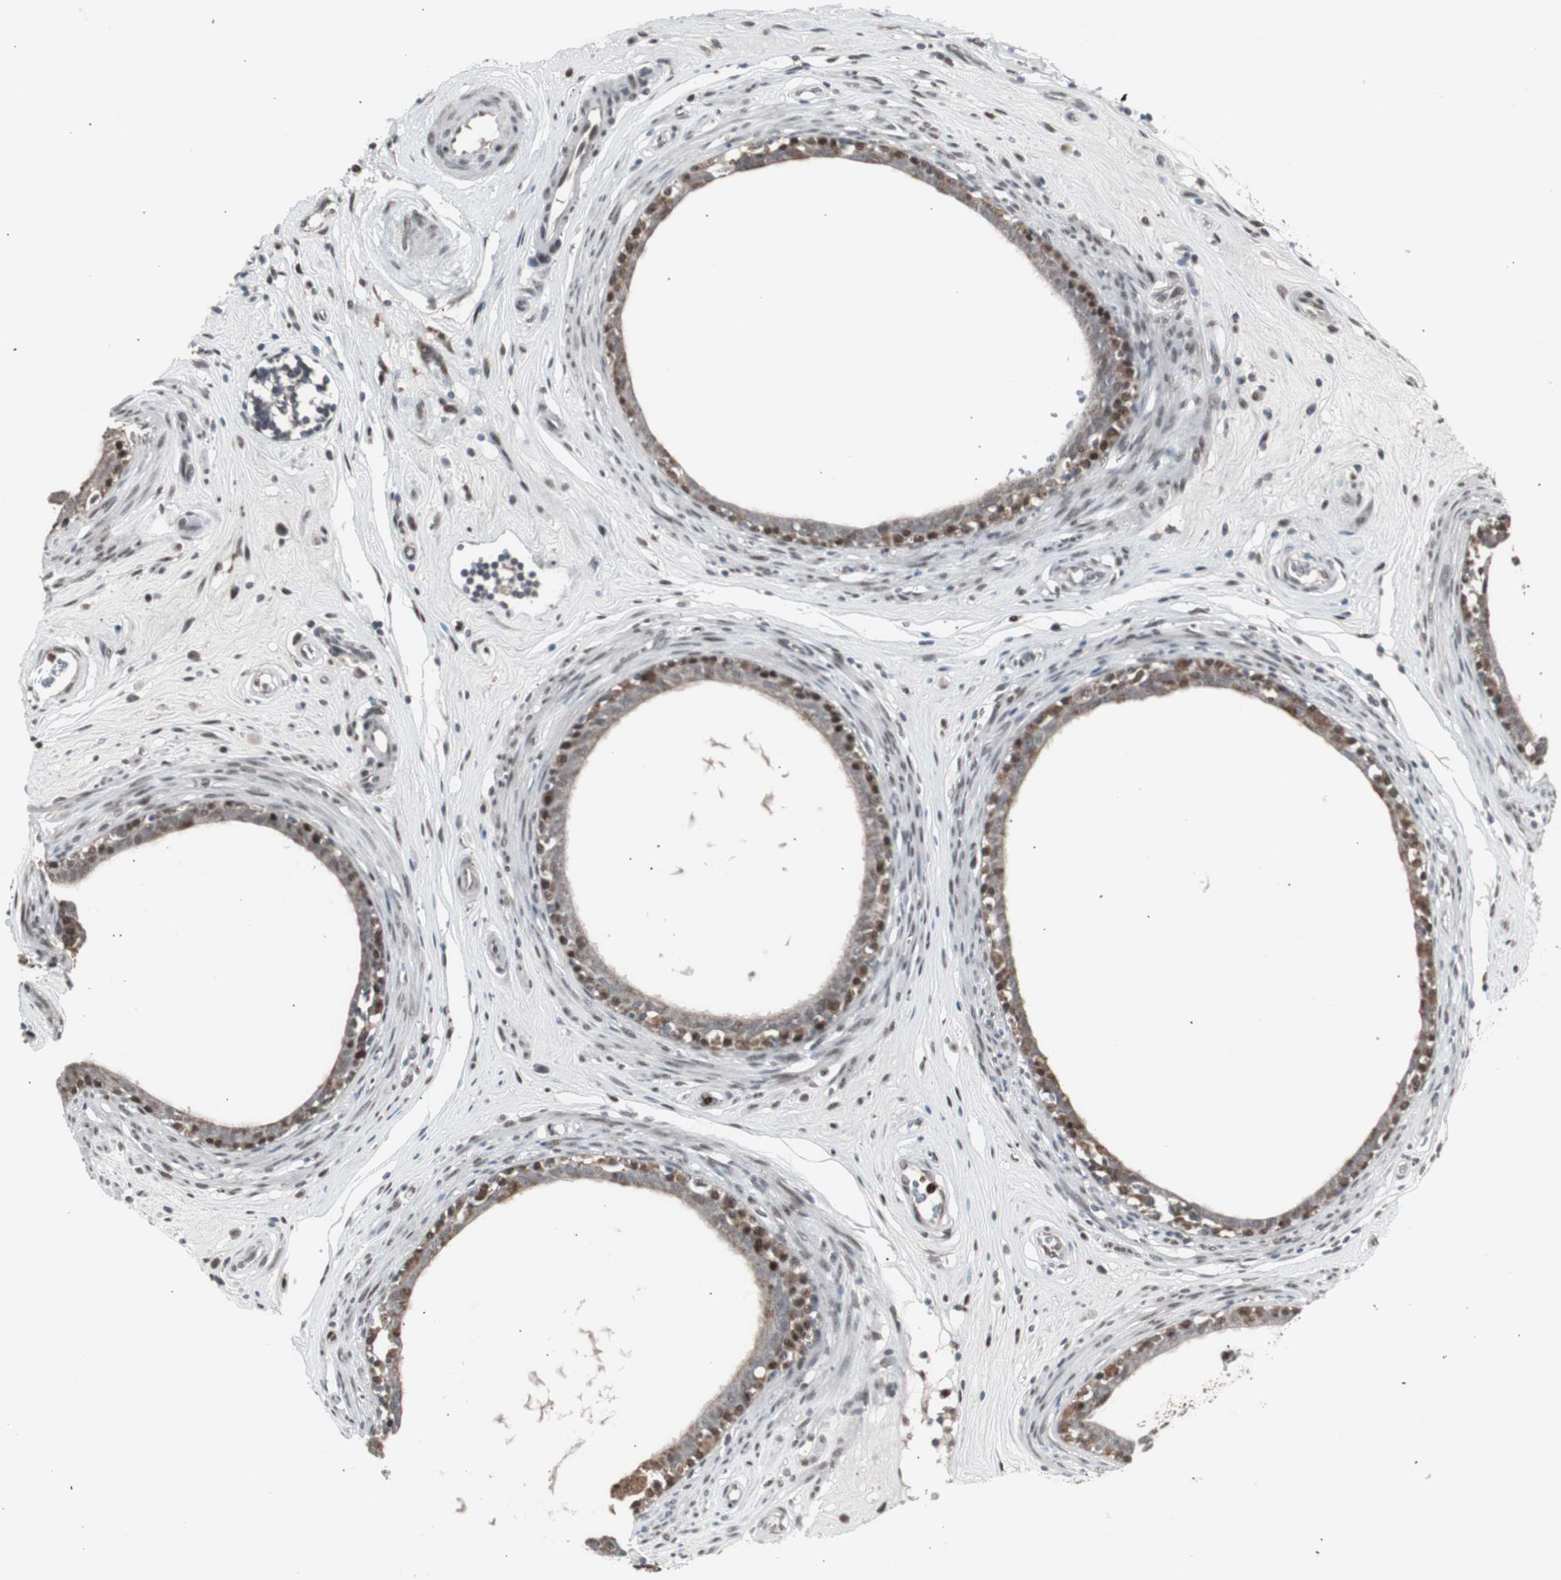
{"staining": {"intensity": "moderate", "quantity": "25%-75%", "location": "nuclear"}, "tissue": "epididymis", "cell_type": "Glandular cells", "image_type": "normal", "snomed": [{"axis": "morphology", "description": "Normal tissue, NOS"}, {"axis": "morphology", "description": "Inflammation, NOS"}, {"axis": "topography", "description": "Epididymis"}], "caption": "The histopathology image reveals staining of benign epididymis, revealing moderate nuclear protein expression (brown color) within glandular cells.", "gene": "RXRA", "patient": {"sex": "male", "age": 84}}